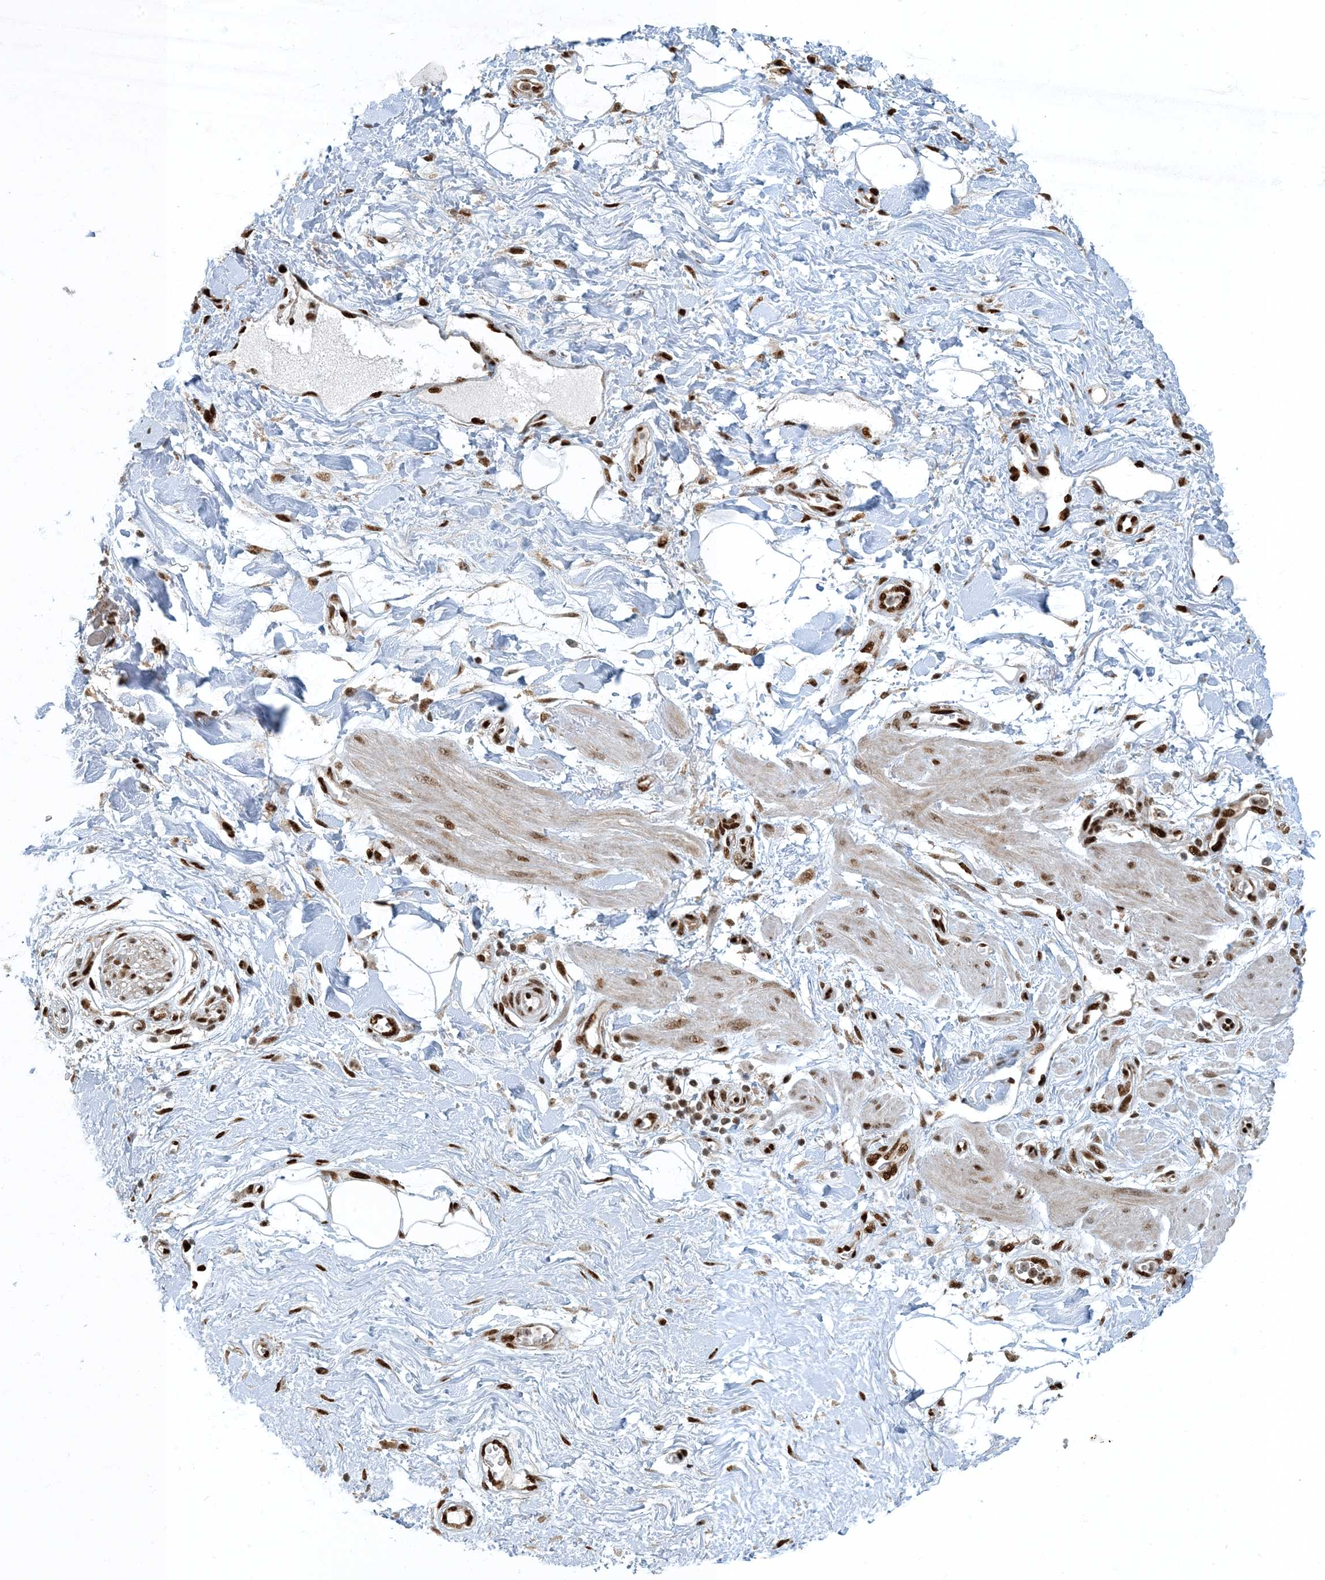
{"staining": {"intensity": "strong", "quantity": ">75%", "location": "nuclear"}, "tissue": "adipose tissue", "cell_type": "Adipocytes", "image_type": "normal", "snomed": [{"axis": "morphology", "description": "Normal tissue, NOS"}, {"axis": "morphology", "description": "Adenocarcinoma, NOS"}, {"axis": "topography", "description": "Pancreas"}, {"axis": "topography", "description": "Peripheral nerve tissue"}], "caption": "Protein expression analysis of benign human adipose tissue reveals strong nuclear positivity in approximately >75% of adipocytes. (DAB (3,3'-diaminobenzidine) IHC, brown staining for protein, blue staining for nuclei).", "gene": "MBD1", "patient": {"sex": "male", "age": 59}}